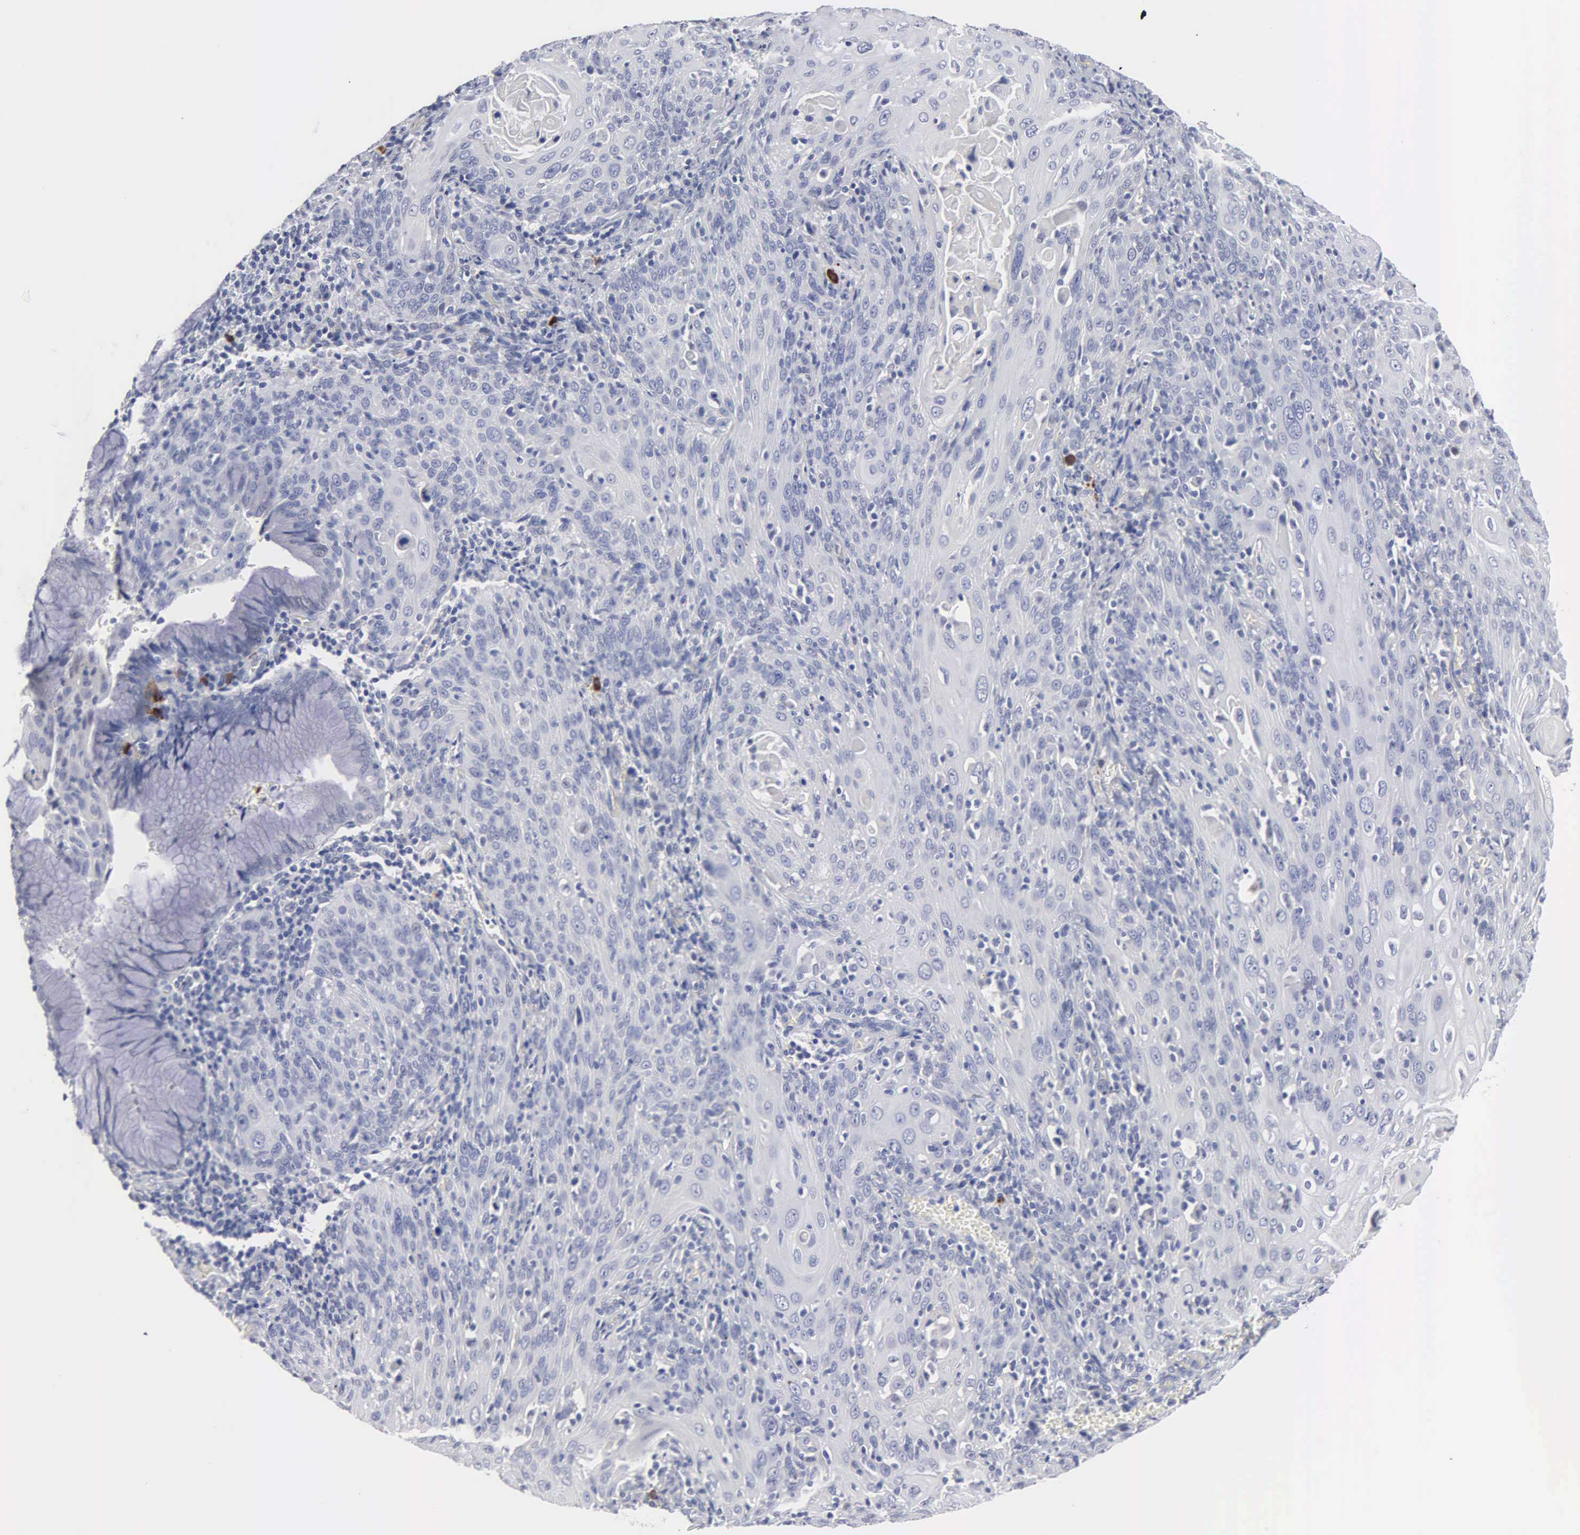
{"staining": {"intensity": "negative", "quantity": "none", "location": "none"}, "tissue": "cervical cancer", "cell_type": "Tumor cells", "image_type": "cancer", "snomed": [{"axis": "morphology", "description": "Squamous cell carcinoma, NOS"}, {"axis": "topography", "description": "Cervix"}], "caption": "IHC histopathology image of neoplastic tissue: cervical cancer stained with DAB (3,3'-diaminobenzidine) exhibits no significant protein positivity in tumor cells.", "gene": "ASPHD2", "patient": {"sex": "female", "age": 54}}